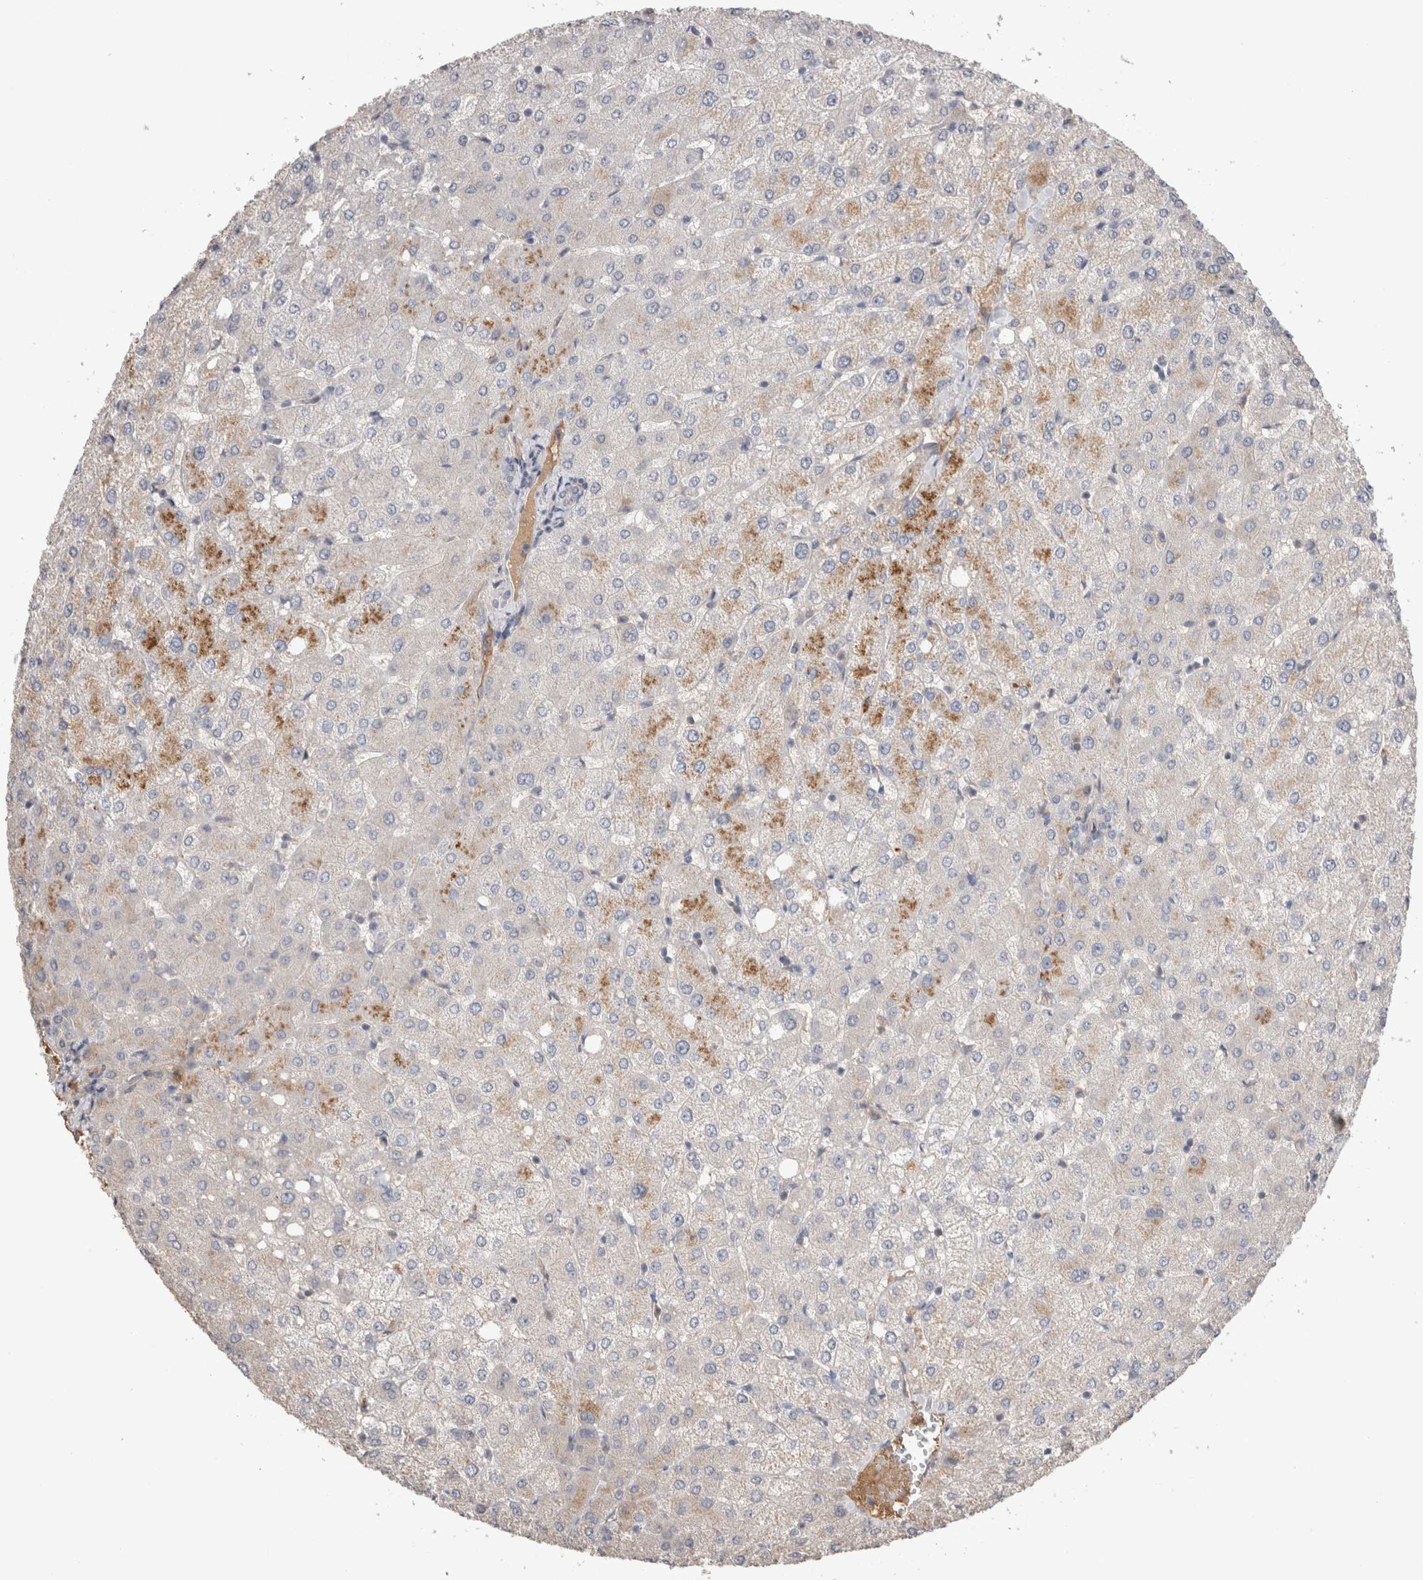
{"staining": {"intensity": "negative", "quantity": "none", "location": "none"}, "tissue": "liver", "cell_type": "Cholangiocytes", "image_type": "normal", "snomed": [{"axis": "morphology", "description": "Normal tissue, NOS"}, {"axis": "topography", "description": "Liver"}], "caption": "High magnification brightfield microscopy of benign liver stained with DAB (brown) and counterstained with hematoxylin (blue): cholangiocytes show no significant expression.", "gene": "PPP3CC", "patient": {"sex": "female", "age": 54}}